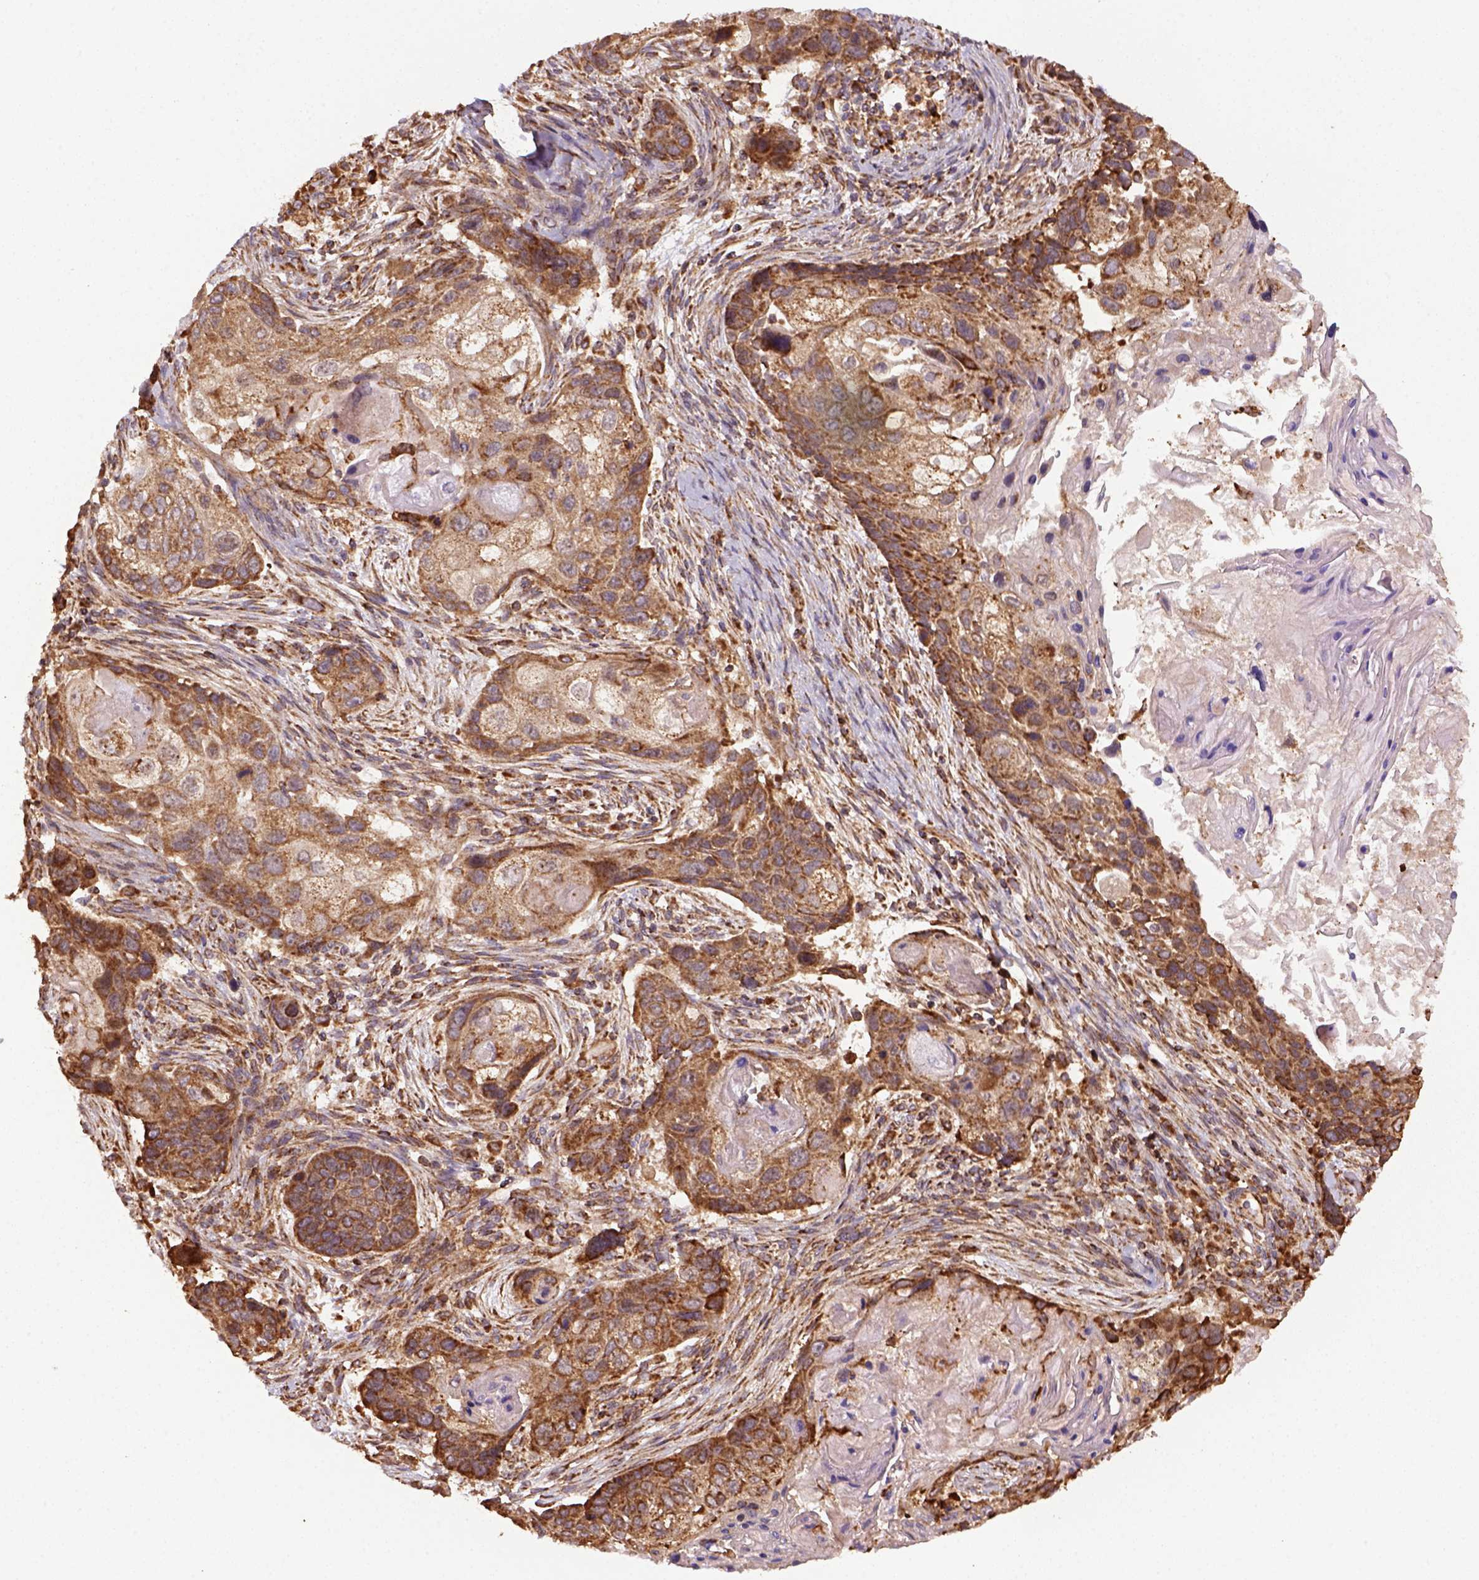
{"staining": {"intensity": "moderate", "quantity": ">75%", "location": "cytoplasmic/membranous"}, "tissue": "lung cancer", "cell_type": "Tumor cells", "image_type": "cancer", "snomed": [{"axis": "morphology", "description": "Squamous cell carcinoma, NOS"}, {"axis": "topography", "description": "Lung"}], "caption": "This is a histology image of immunohistochemistry staining of squamous cell carcinoma (lung), which shows moderate positivity in the cytoplasmic/membranous of tumor cells.", "gene": "MAPK8IP3", "patient": {"sex": "male", "age": 69}}